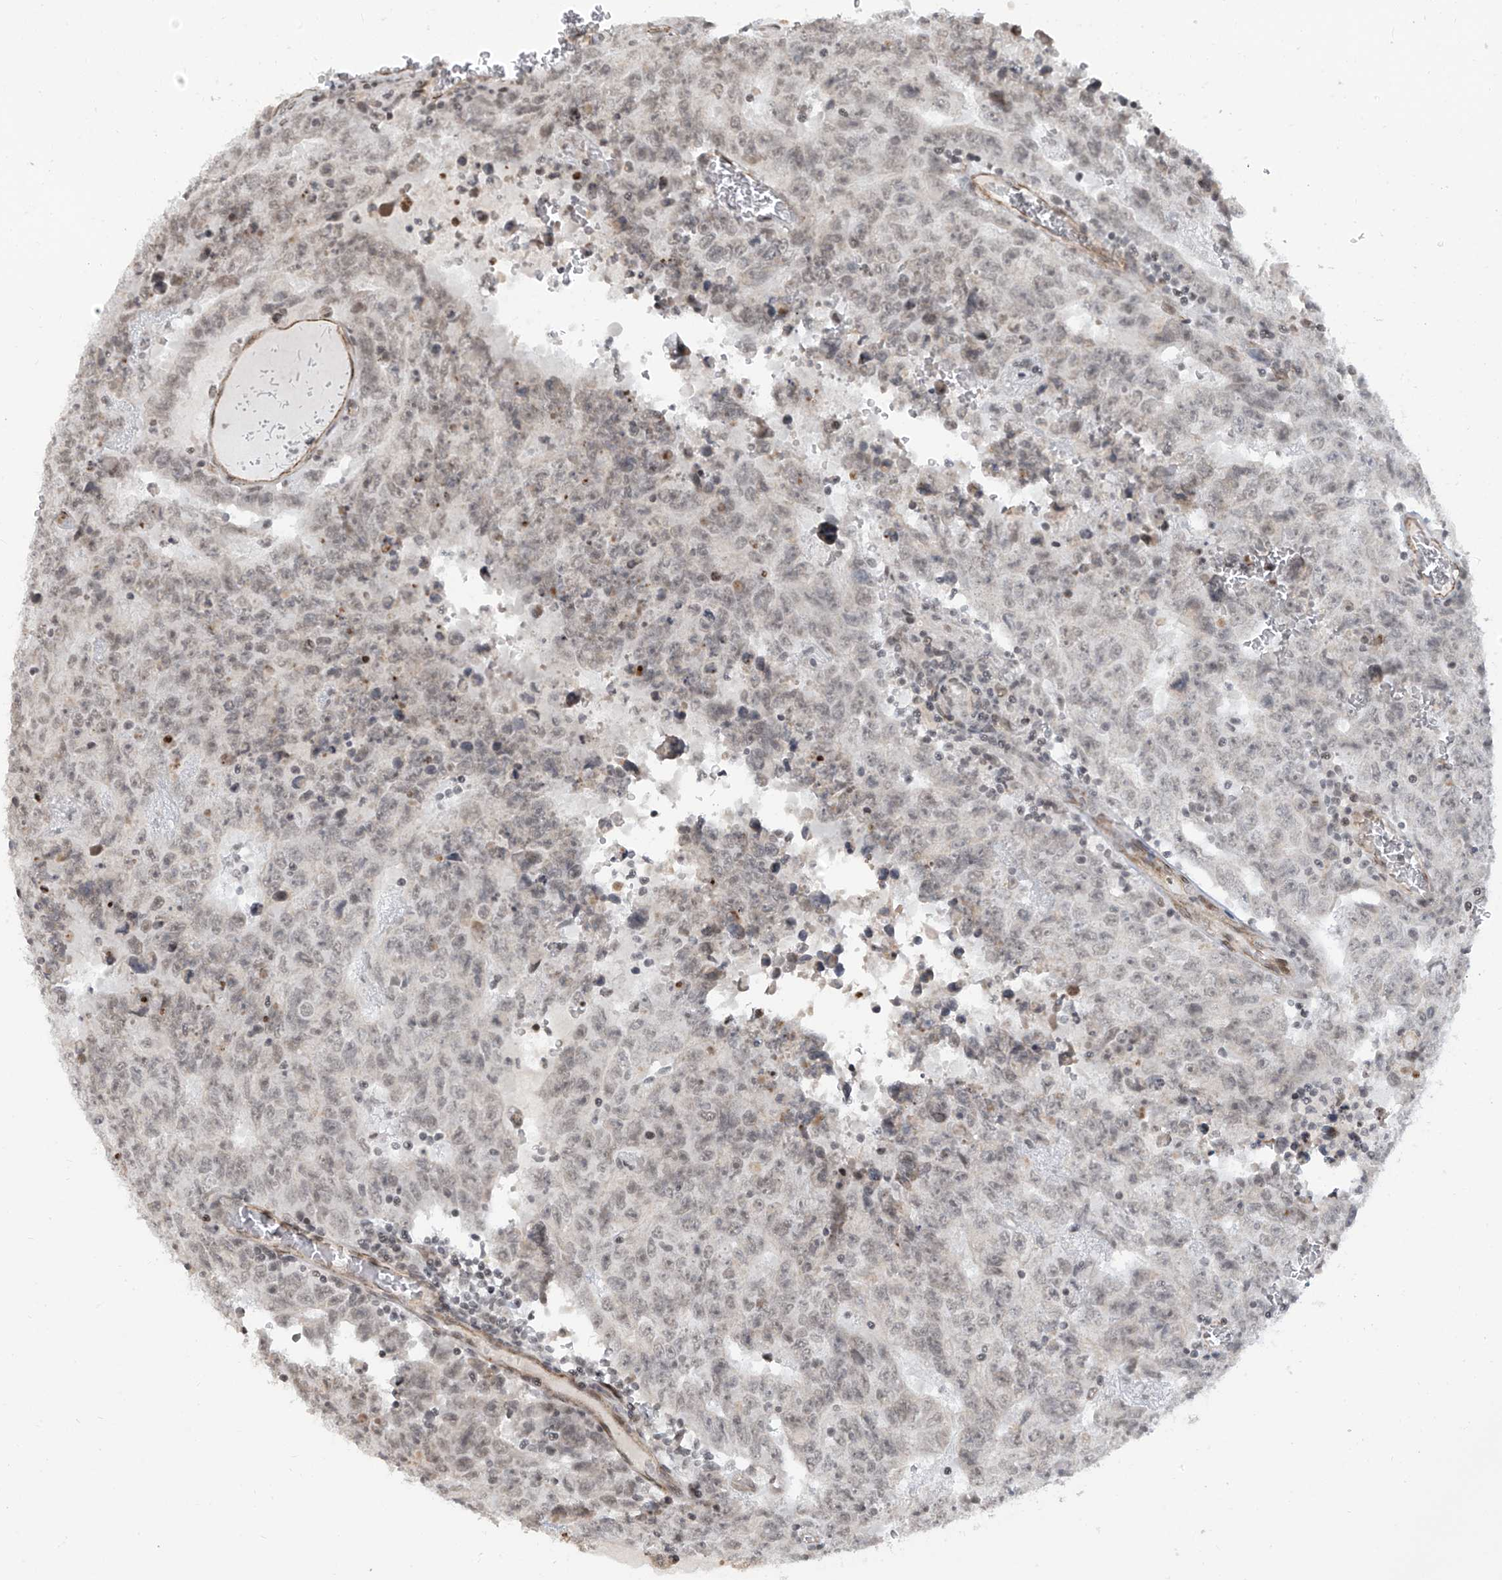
{"staining": {"intensity": "negative", "quantity": "none", "location": "none"}, "tissue": "testis cancer", "cell_type": "Tumor cells", "image_type": "cancer", "snomed": [{"axis": "morphology", "description": "Carcinoma, Embryonal, NOS"}, {"axis": "topography", "description": "Testis"}], "caption": "Immunohistochemistry (IHC) photomicrograph of human testis cancer stained for a protein (brown), which demonstrates no staining in tumor cells.", "gene": "METAP1D", "patient": {"sex": "male", "age": 26}}